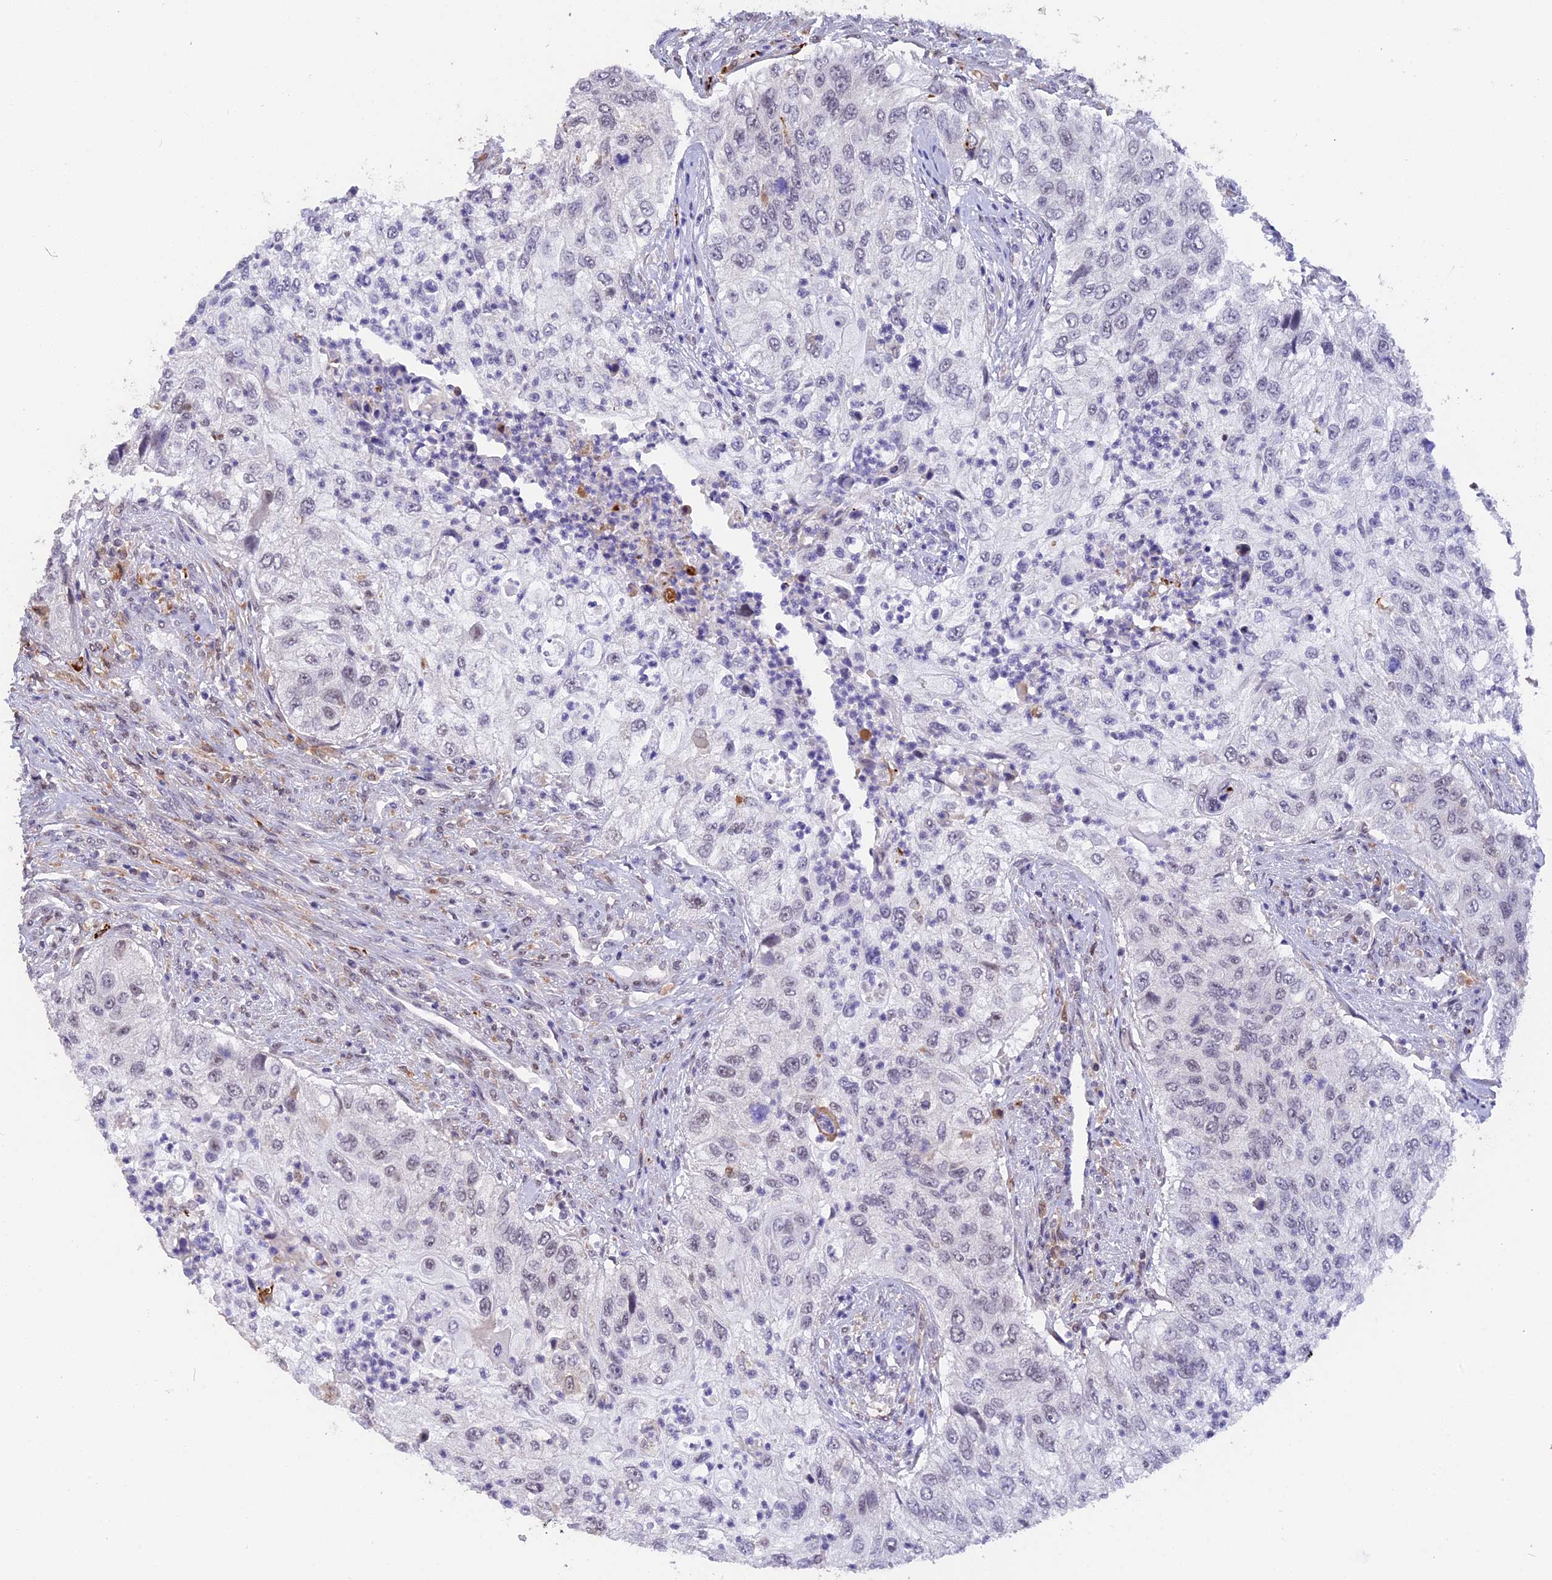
{"staining": {"intensity": "negative", "quantity": "none", "location": "none"}, "tissue": "urothelial cancer", "cell_type": "Tumor cells", "image_type": "cancer", "snomed": [{"axis": "morphology", "description": "Urothelial carcinoma, High grade"}, {"axis": "topography", "description": "Urinary bladder"}], "caption": "Urothelial cancer was stained to show a protein in brown. There is no significant positivity in tumor cells. (DAB immunohistochemistry with hematoxylin counter stain).", "gene": "POLR2C", "patient": {"sex": "female", "age": 60}}